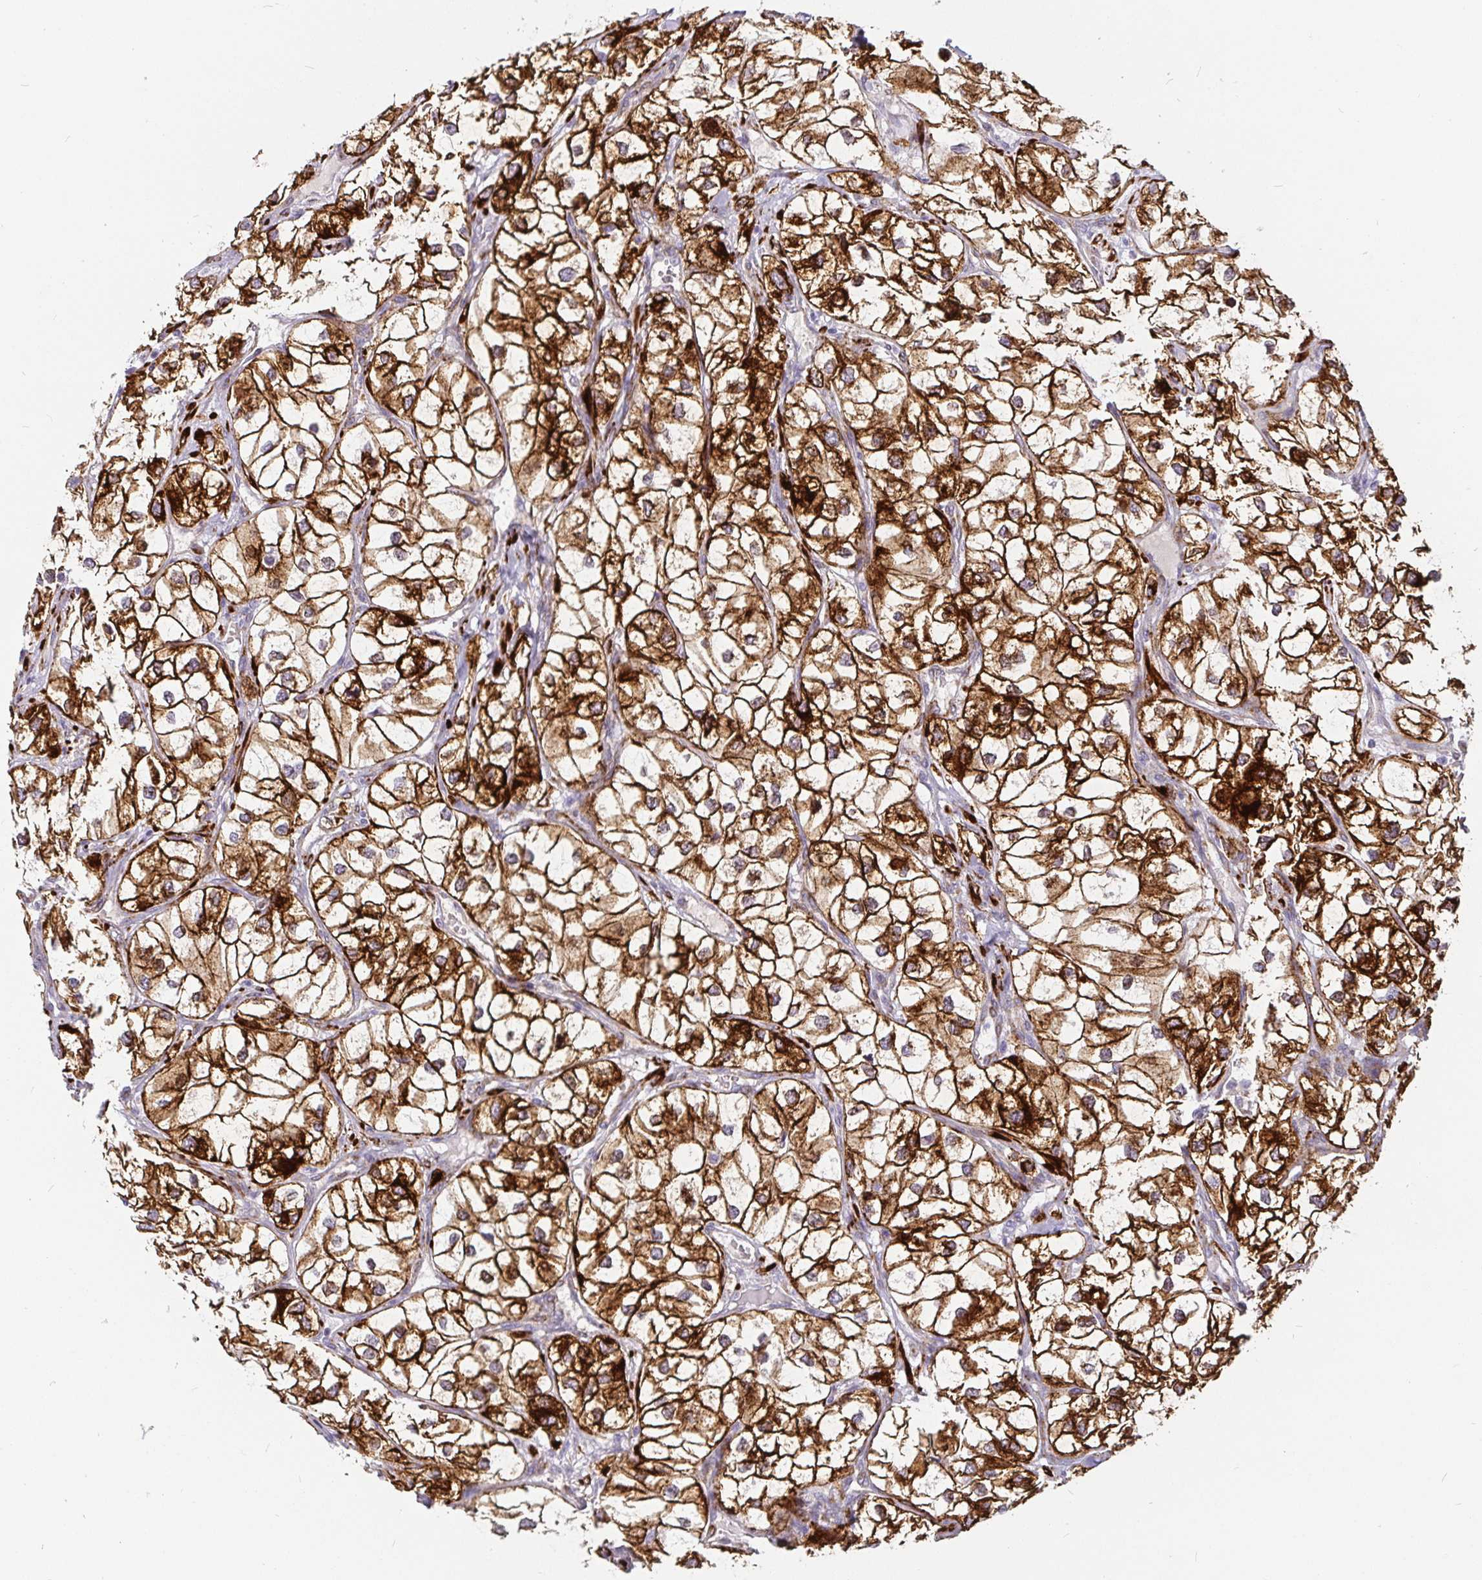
{"staining": {"intensity": "strong", "quantity": ">75%", "location": "cytoplasmic/membranous"}, "tissue": "renal cancer", "cell_type": "Tumor cells", "image_type": "cancer", "snomed": [{"axis": "morphology", "description": "Adenocarcinoma, NOS"}, {"axis": "topography", "description": "Kidney"}], "caption": "The micrograph displays a brown stain indicating the presence of a protein in the cytoplasmic/membranous of tumor cells in renal cancer (adenocarcinoma).", "gene": "P4HA2", "patient": {"sex": "male", "age": 59}}